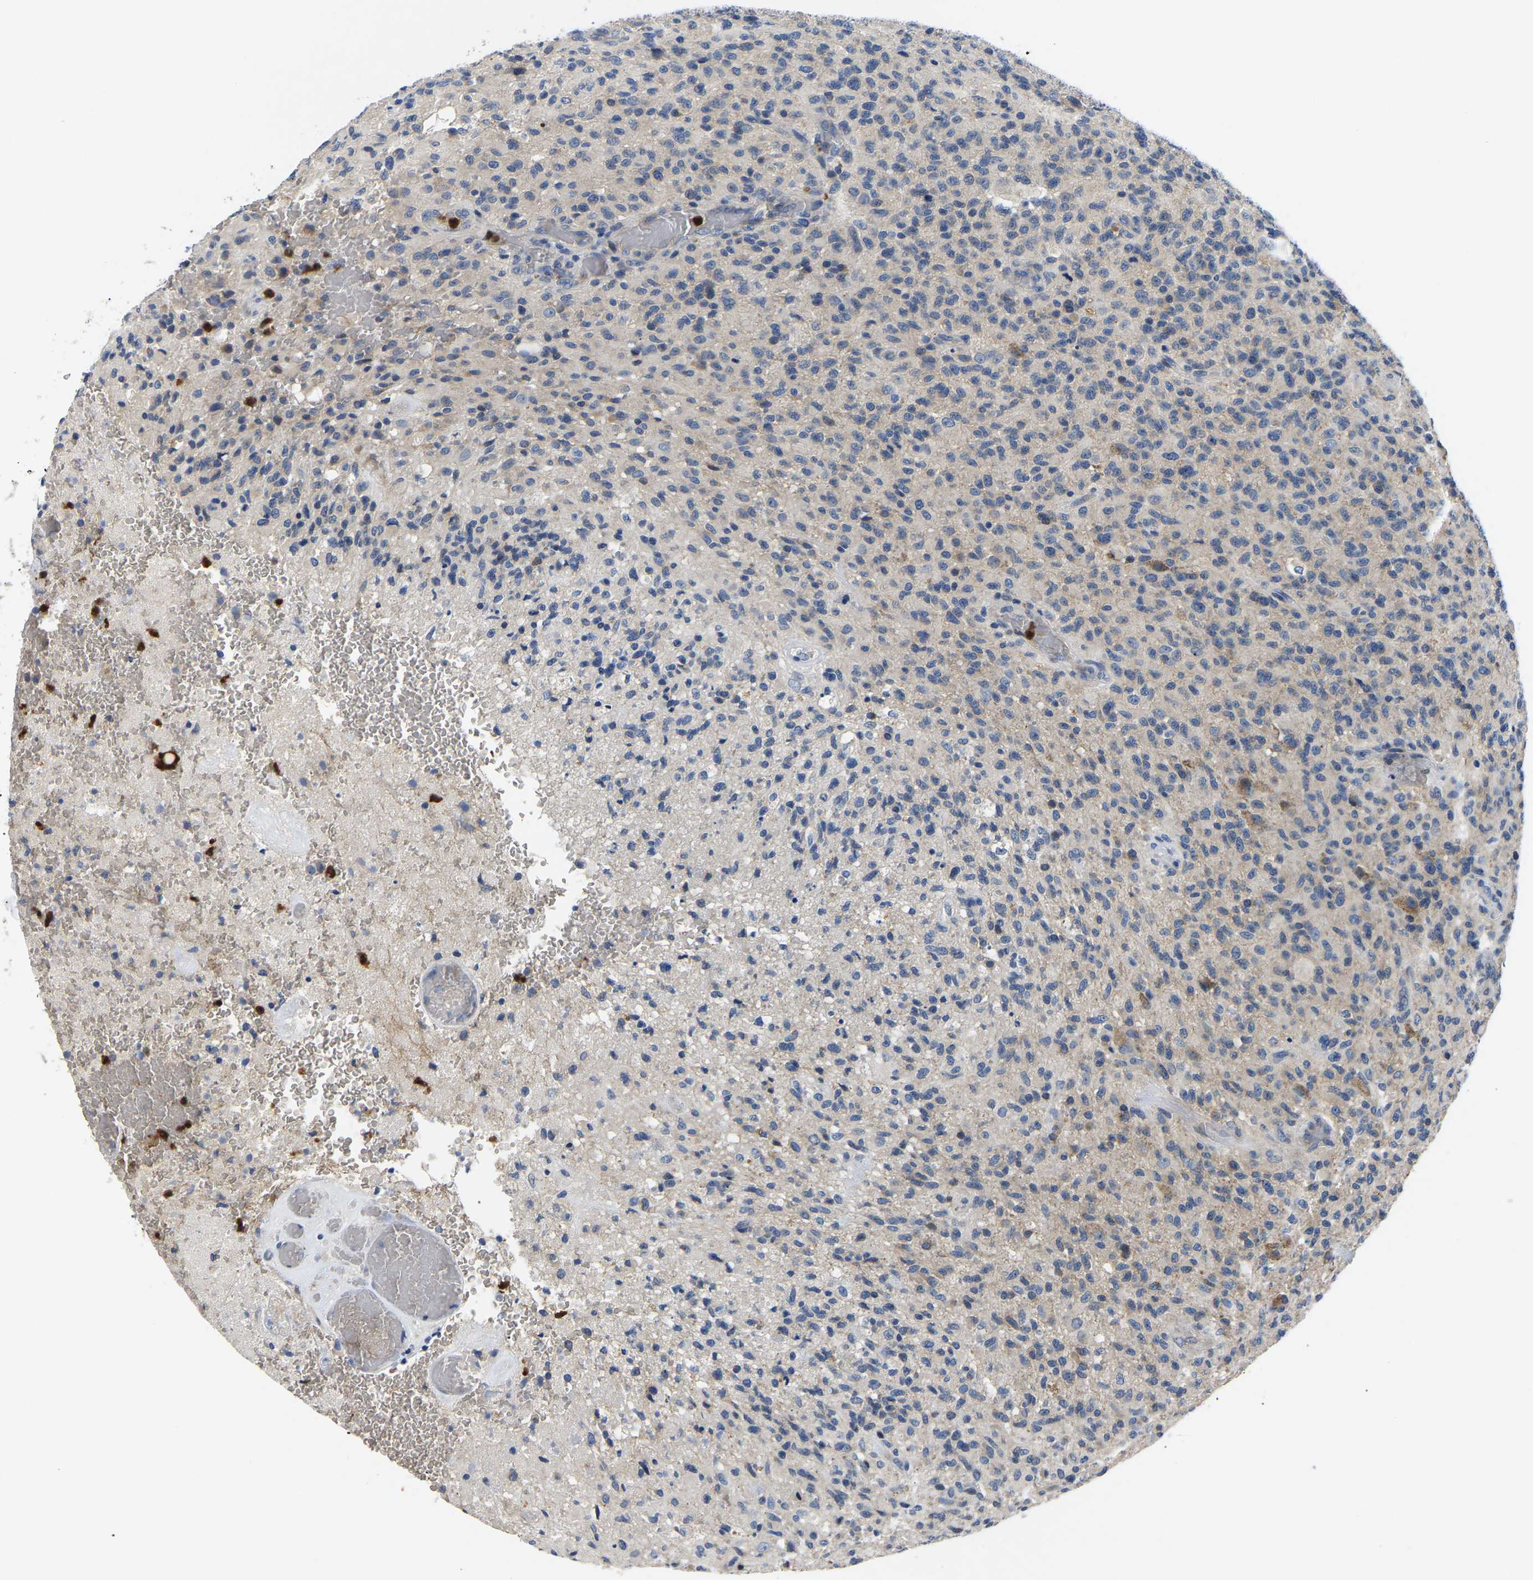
{"staining": {"intensity": "negative", "quantity": "none", "location": "none"}, "tissue": "glioma", "cell_type": "Tumor cells", "image_type": "cancer", "snomed": [{"axis": "morphology", "description": "Glioma, malignant, High grade"}, {"axis": "topography", "description": "Brain"}], "caption": "Malignant high-grade glioma was stained to show a protein in brown. There is no significant expression in tumor cells.", "gene": "TOR1B", "patient": {"sex": "male", "age": 71}}